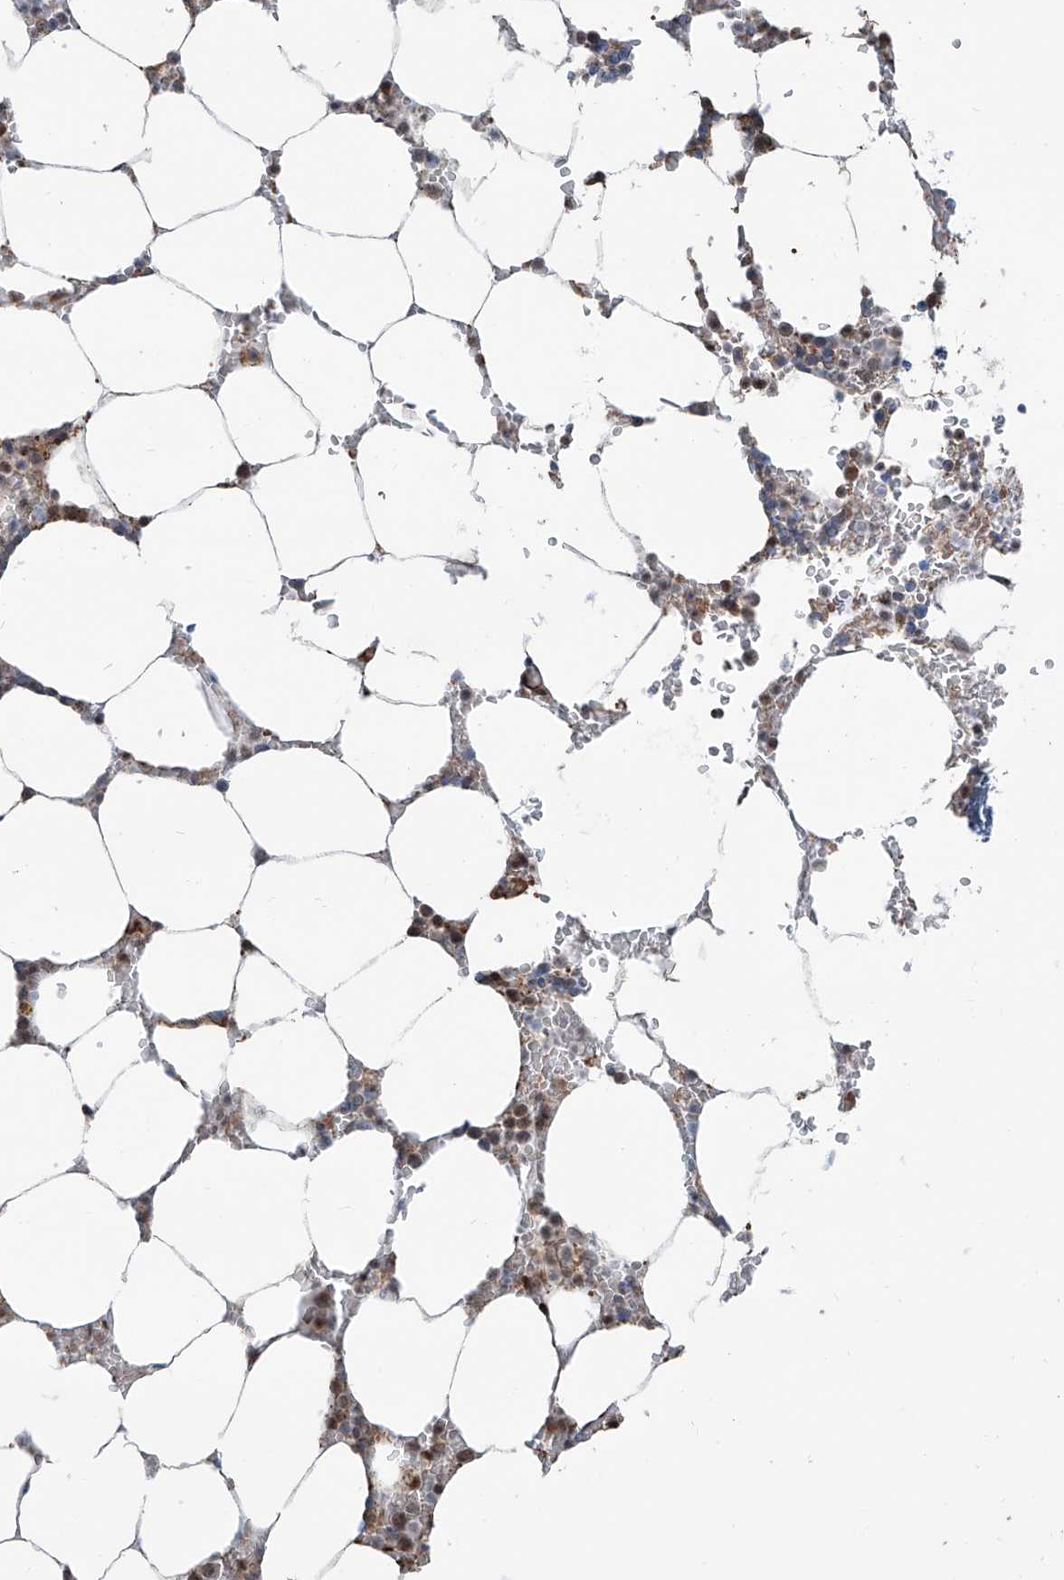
{"staining": {"intensity": "moderate", "quantity": "<25%", "location": "cytoplasmic/membranous,nuclear"}, "tissue": "bone marrow", "cell_type": "Hematopoietic cells", "image_type": "normal", "snomed": [{"axis": "morphology", "description": "Normal tissue, NOS"}, {"axis": "topography", "description": "Bone marrow"}], "caption": "Protein staining displays moderate cytoplasmic/membranous,nuclear expression in approximately <25% of hematopoietic cells in normal bone marrow.", "gene": "SDE2", "patient": {"sex": "male", "age": 70}}